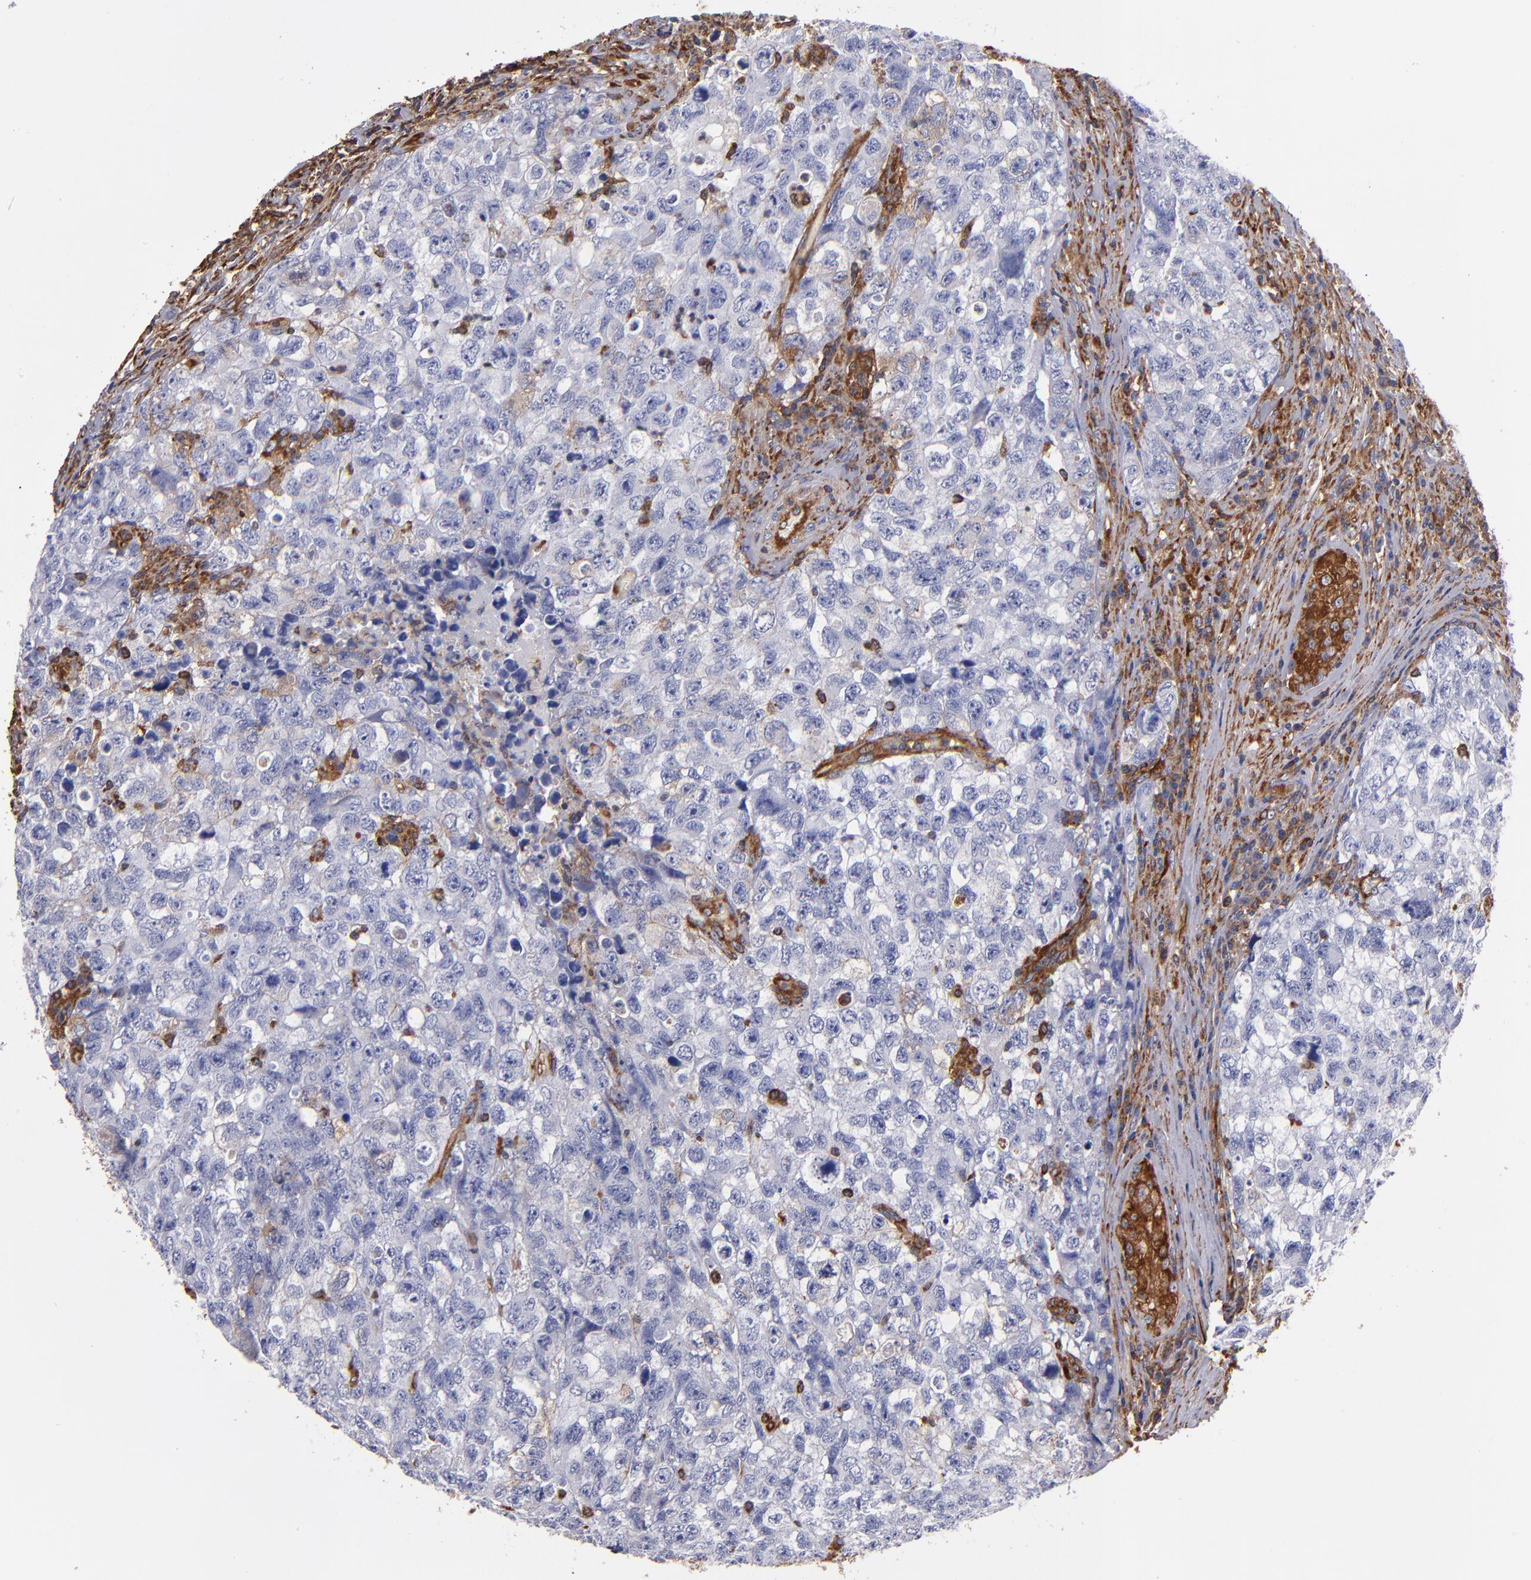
{"staining": {"intensity": "negative", "quantity": "none", "location": "none"}, "tissue": "testis cancer", "cell_type": "Tumor cells", "image_type": "cancer", "snomed": [{"axis": "morphology", "description": "Carcinoma, Embryonal, NOS"}, {"axis": "topography", "description": "Testis"}], "caption": "High magnification brightfield microscopy of testis cancer (embryonal carcinoma) stained with DAB (brown) and counterstained with hematoxylin (blue): tumor cells show no significant staining.", "gene": "MVP", "patient": {"sex": "male", "age": 31}}